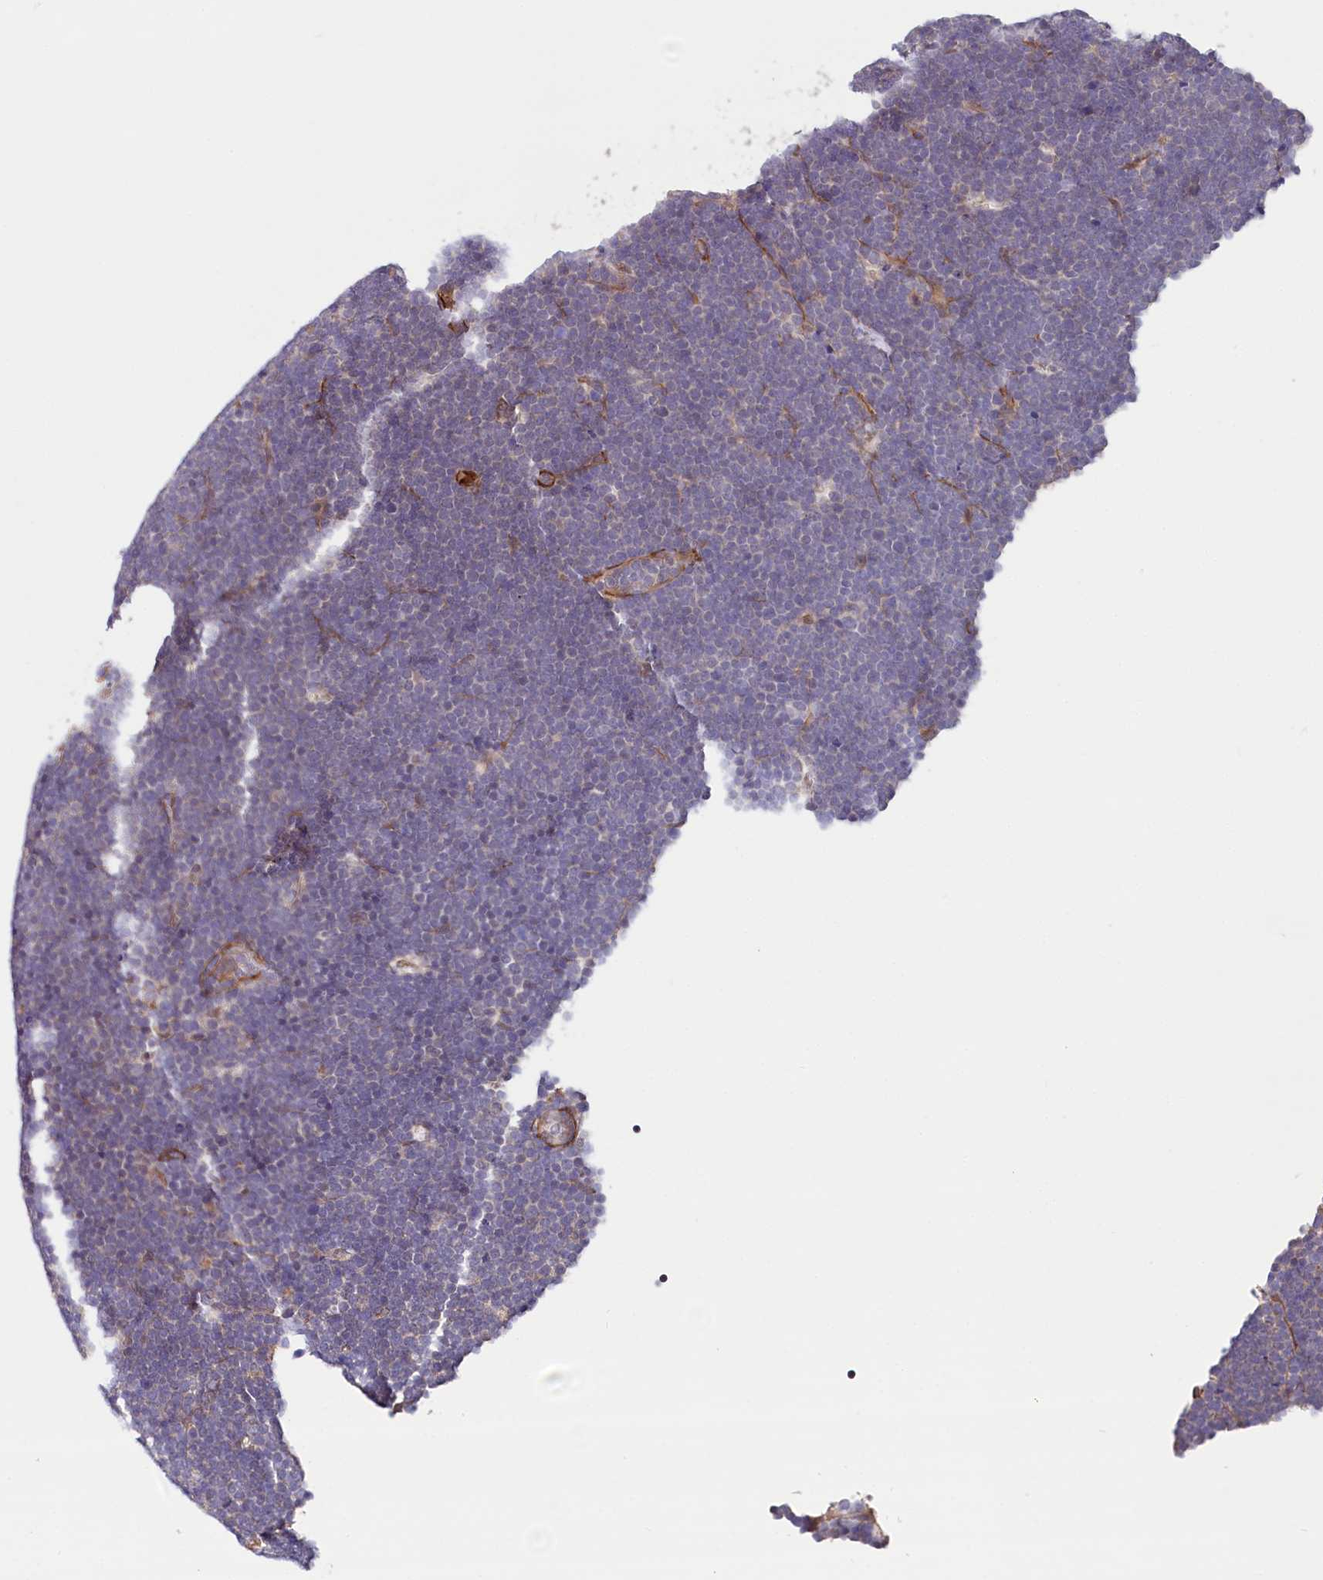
{"staining": {"intensity": "negative", "quantity": "none", "location": "none"}, "tissue": "lymphoma", "cell_type": "Tumor cells", "image_type": "cancer", "snomed": [{"axis": "morphology", "description": "Malignant lymphoma, non-Hodgkin's type, High grade"}, {"axis": "topography", "description": "Lymph node"}], "caption": "Human malignant lymphoma, non-Hodgkin's type (high-grade) stained for a protein using immunohistochemistry demonstrates no expression in tumor cells.", "gene": "PPP2R5B", "patient": {"sex": "male", "age": 13}}